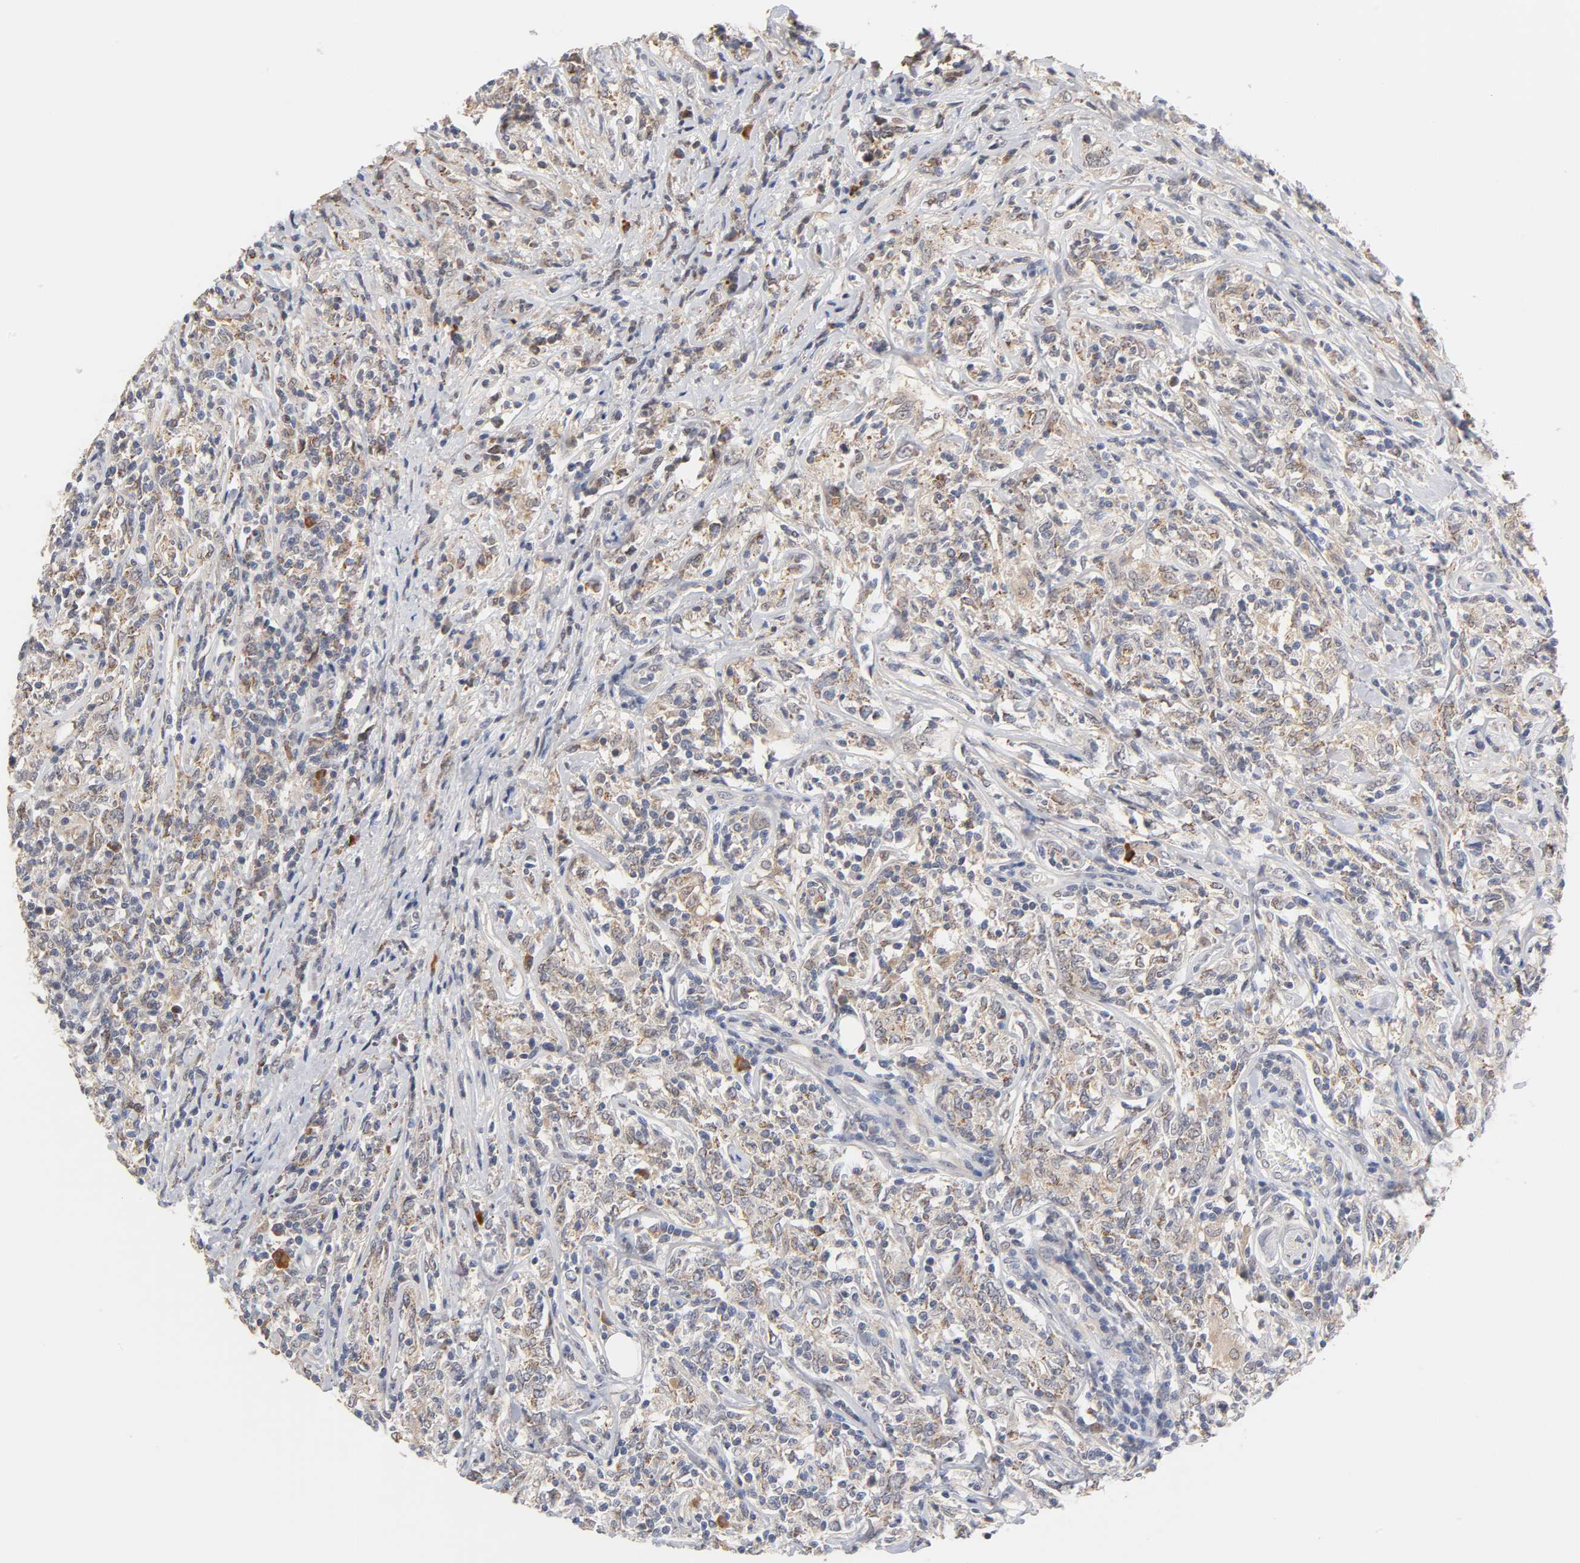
{"staining": {"intensity": "moderate", "quantity": ">75%", "location": "cytoplasmic/membranous"}, "tissue": "lymphoma", "cell_type": "Tumor cells", "image_type": "cancer", "snomed": [{"axis": "morphology", "description": "Malignant lymphoma, non-Hodgkin's type, High grade"}, {"axis": "topography", "description": "Lymph node"}], "caption": "Immunohistochemical staining of high-grade malignant lymphoma, non-Hodgkin's type displays moderate cytoplasmic/membranous protein expression in approximately >75% of tumor cells.", "gene": "GSTZ1", "patient": {"sex": "female", "age": 84}}